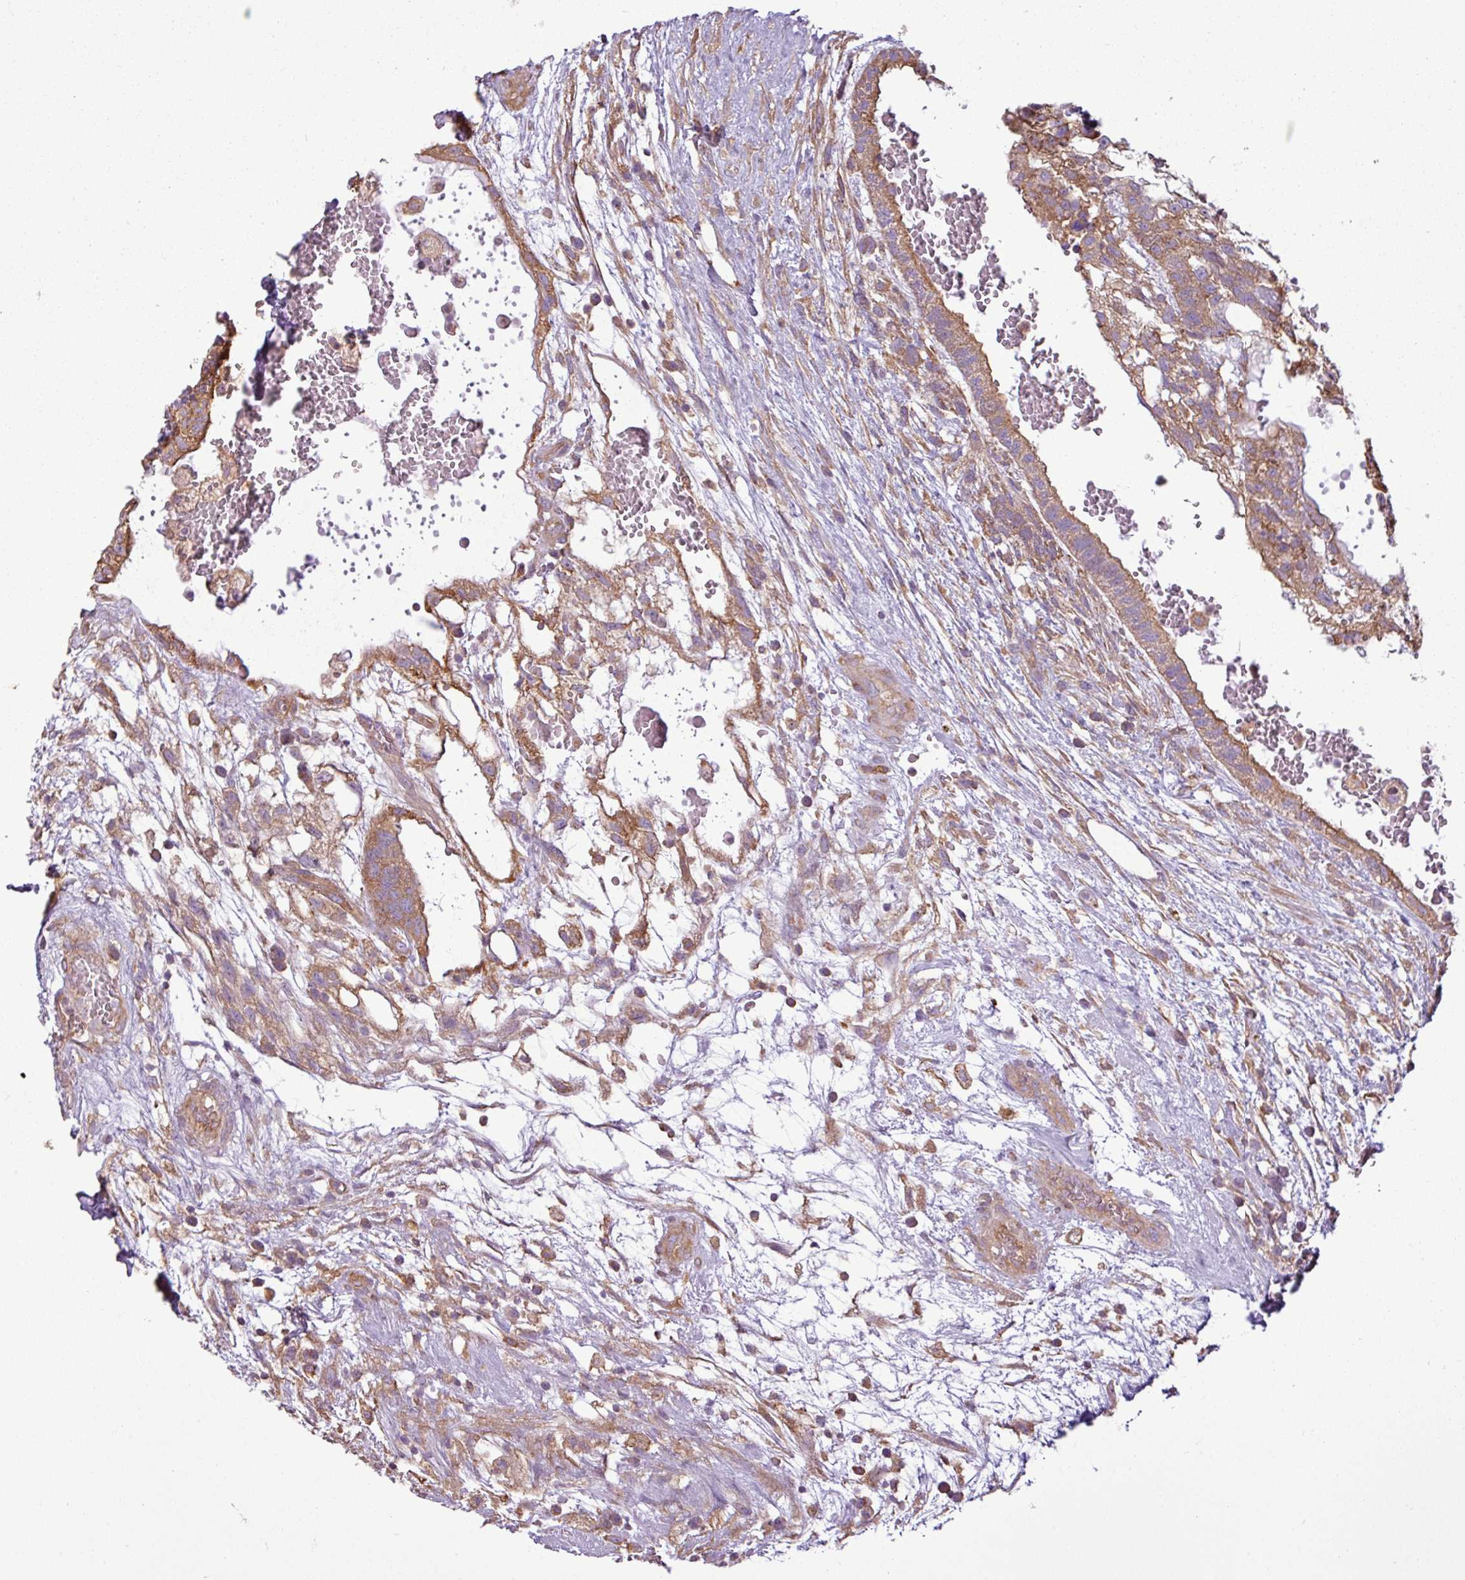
{"staining": {"intensity": "moderate", "quantity": ">75%", "location": "cytoplasmic/membranous"}, "tissue": "testis cancer", "cell_type": "Tumor cells", "image_type": "cancer", "snomed": [{"axis": "morphology", "description": "Normal tissue, NOS"}, {"axis": "morphology", "description": "Carcinoma, Embryonal, NOS"}, {"axis": "topography", "description": "Testis"}], "caption": "Tumor cells demonstrate moderate cytoplasmic/membranous expression in about >75% of cells in testis cancer.", "gene": "PACSIN2", "patient": {"sex": "male", "age": 32}}